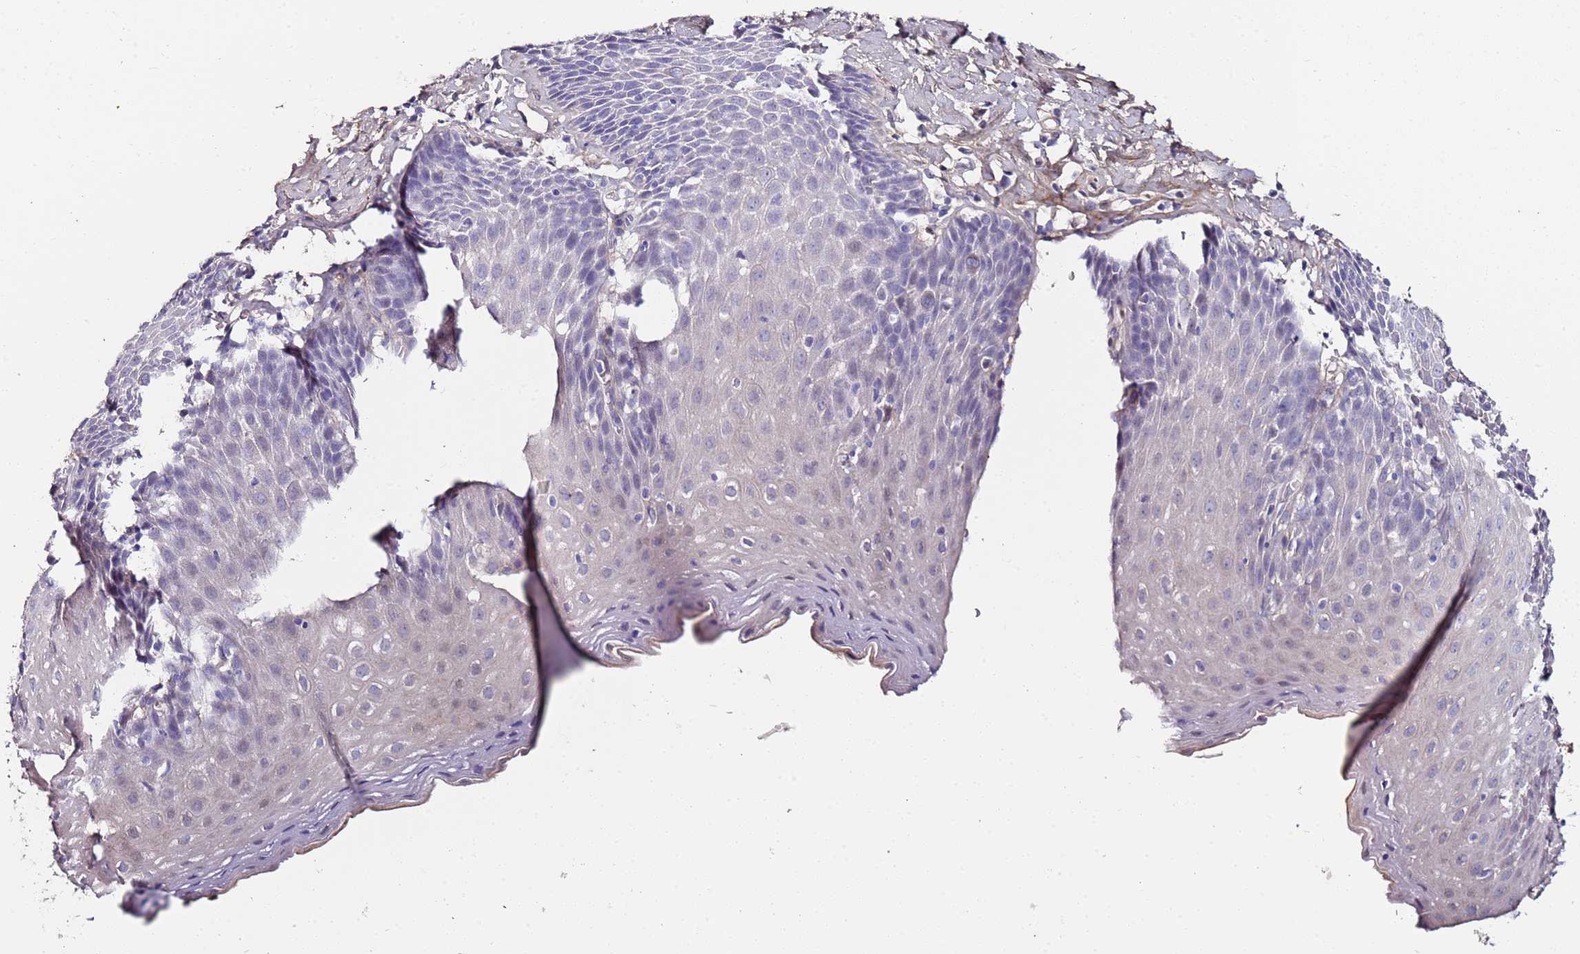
{"staining": {"intensity": "negative", "quantity": "none", "location": "none"}, "tissue": "esophagus", "cell_type": "Squamous epithelial cells", "image_type": "normal", "snomed": [{"axis": "morphology", "description": "Normal tissue, NOS"}, {"axis": "topography", "description": "Esophagus"}], "caption": "This micrograph is of benign esophagus stained with immunohistochemistry to label a protein in brown with the nuclei are counter-stained blue. There is no positivity in squamous epithelial cells.", "gene": "C3orf80", "patient": {"sex": "female", "age": 61}}